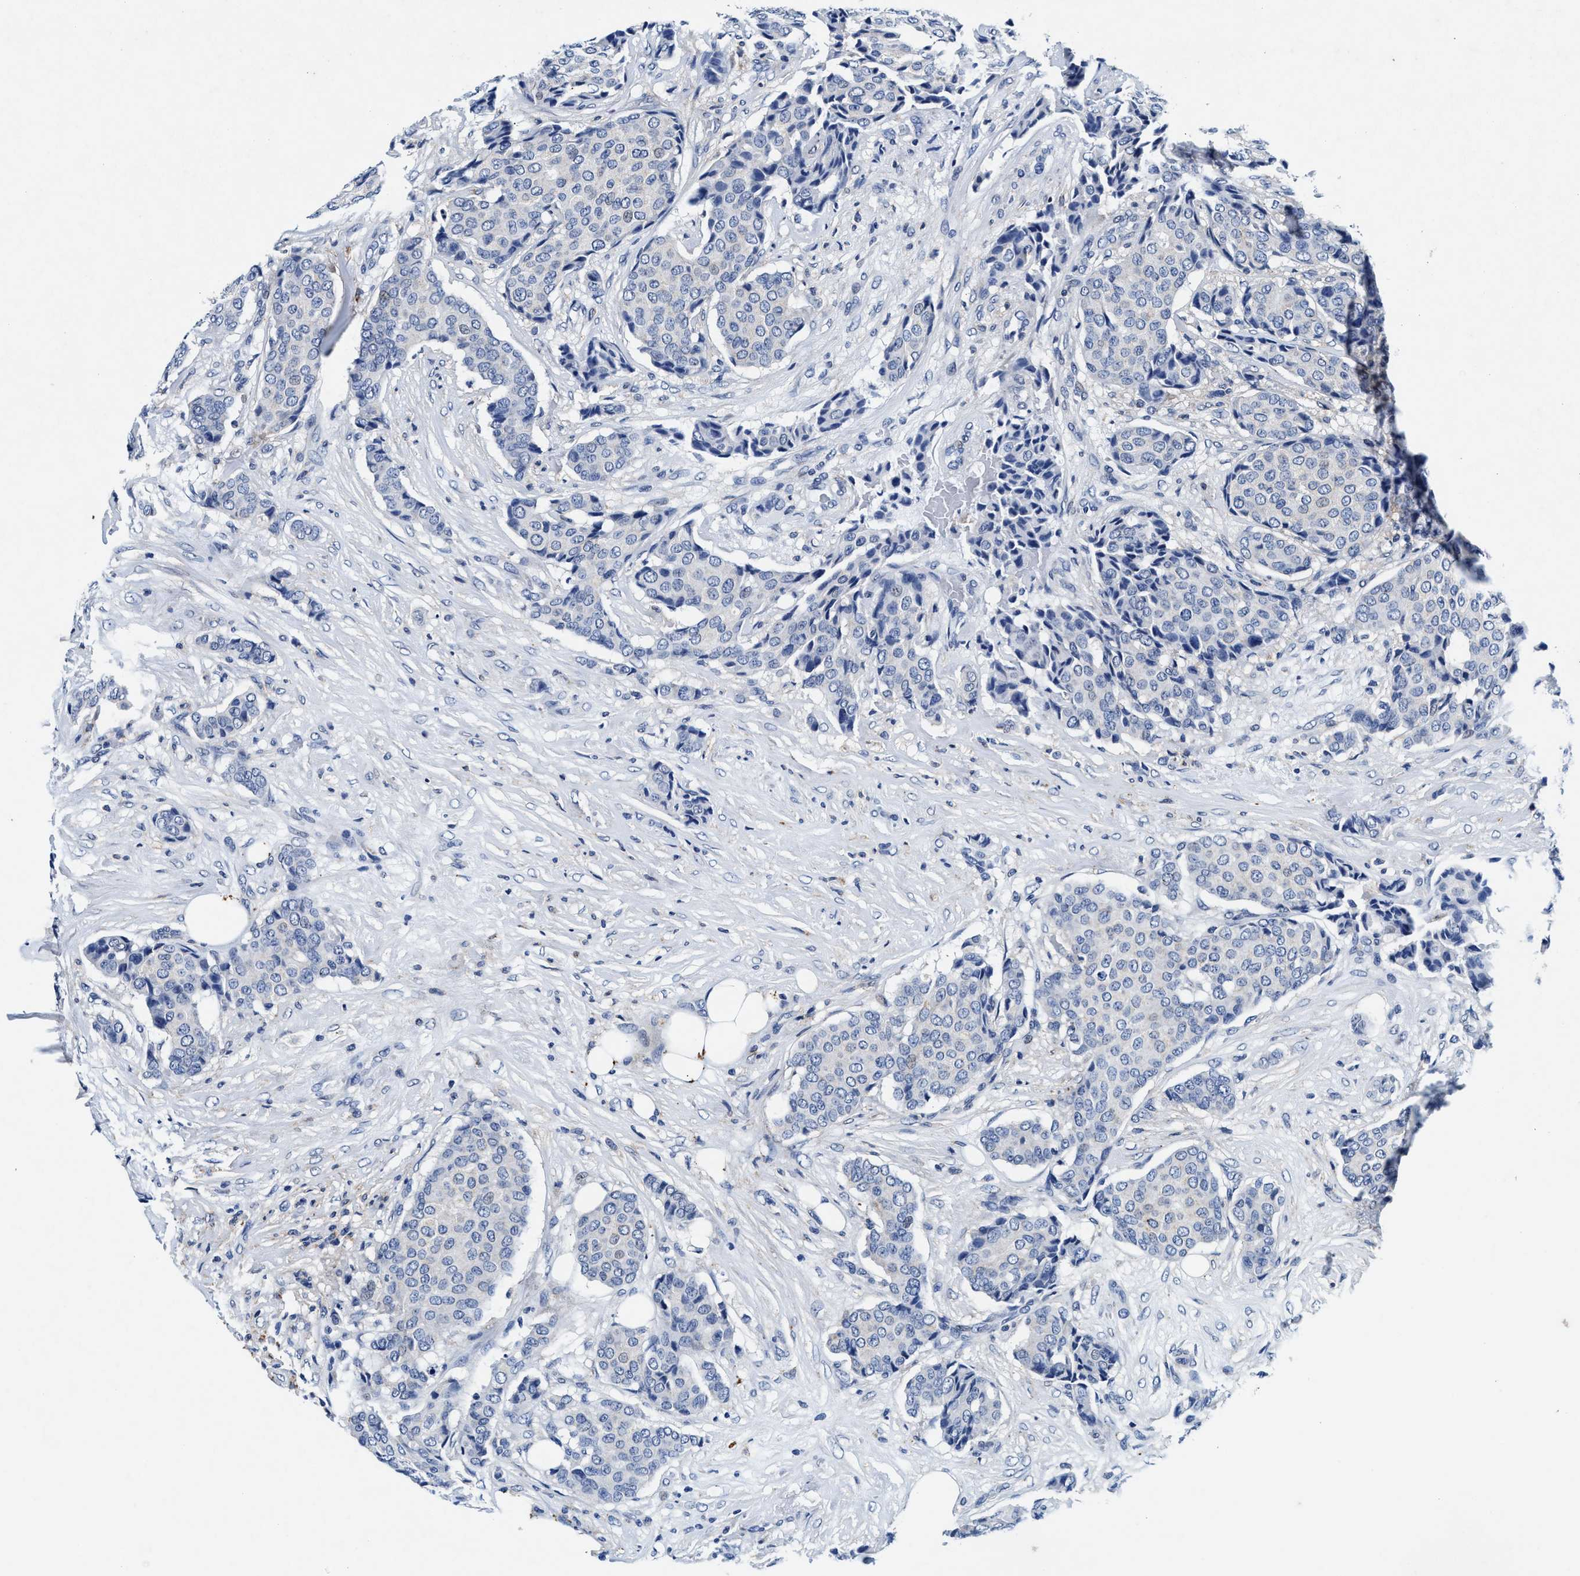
{"staining": {"intensity": "negative", "quantity": "none", "location": "none"}, "tissue": "breast cancer", "cell_type": "Tumor cells", "image_type": "cancer", "snomed": [{"axis": "morphology", "description": "Duct carcinoma"}, {"axis": "topography", "description": "Breast"}], "caption": "Breast cancer stained for a protein using IHC displays no positivity tumor cells.", "gene": "SLC8A1", "patient": {"sex": "female", "age": 75}}